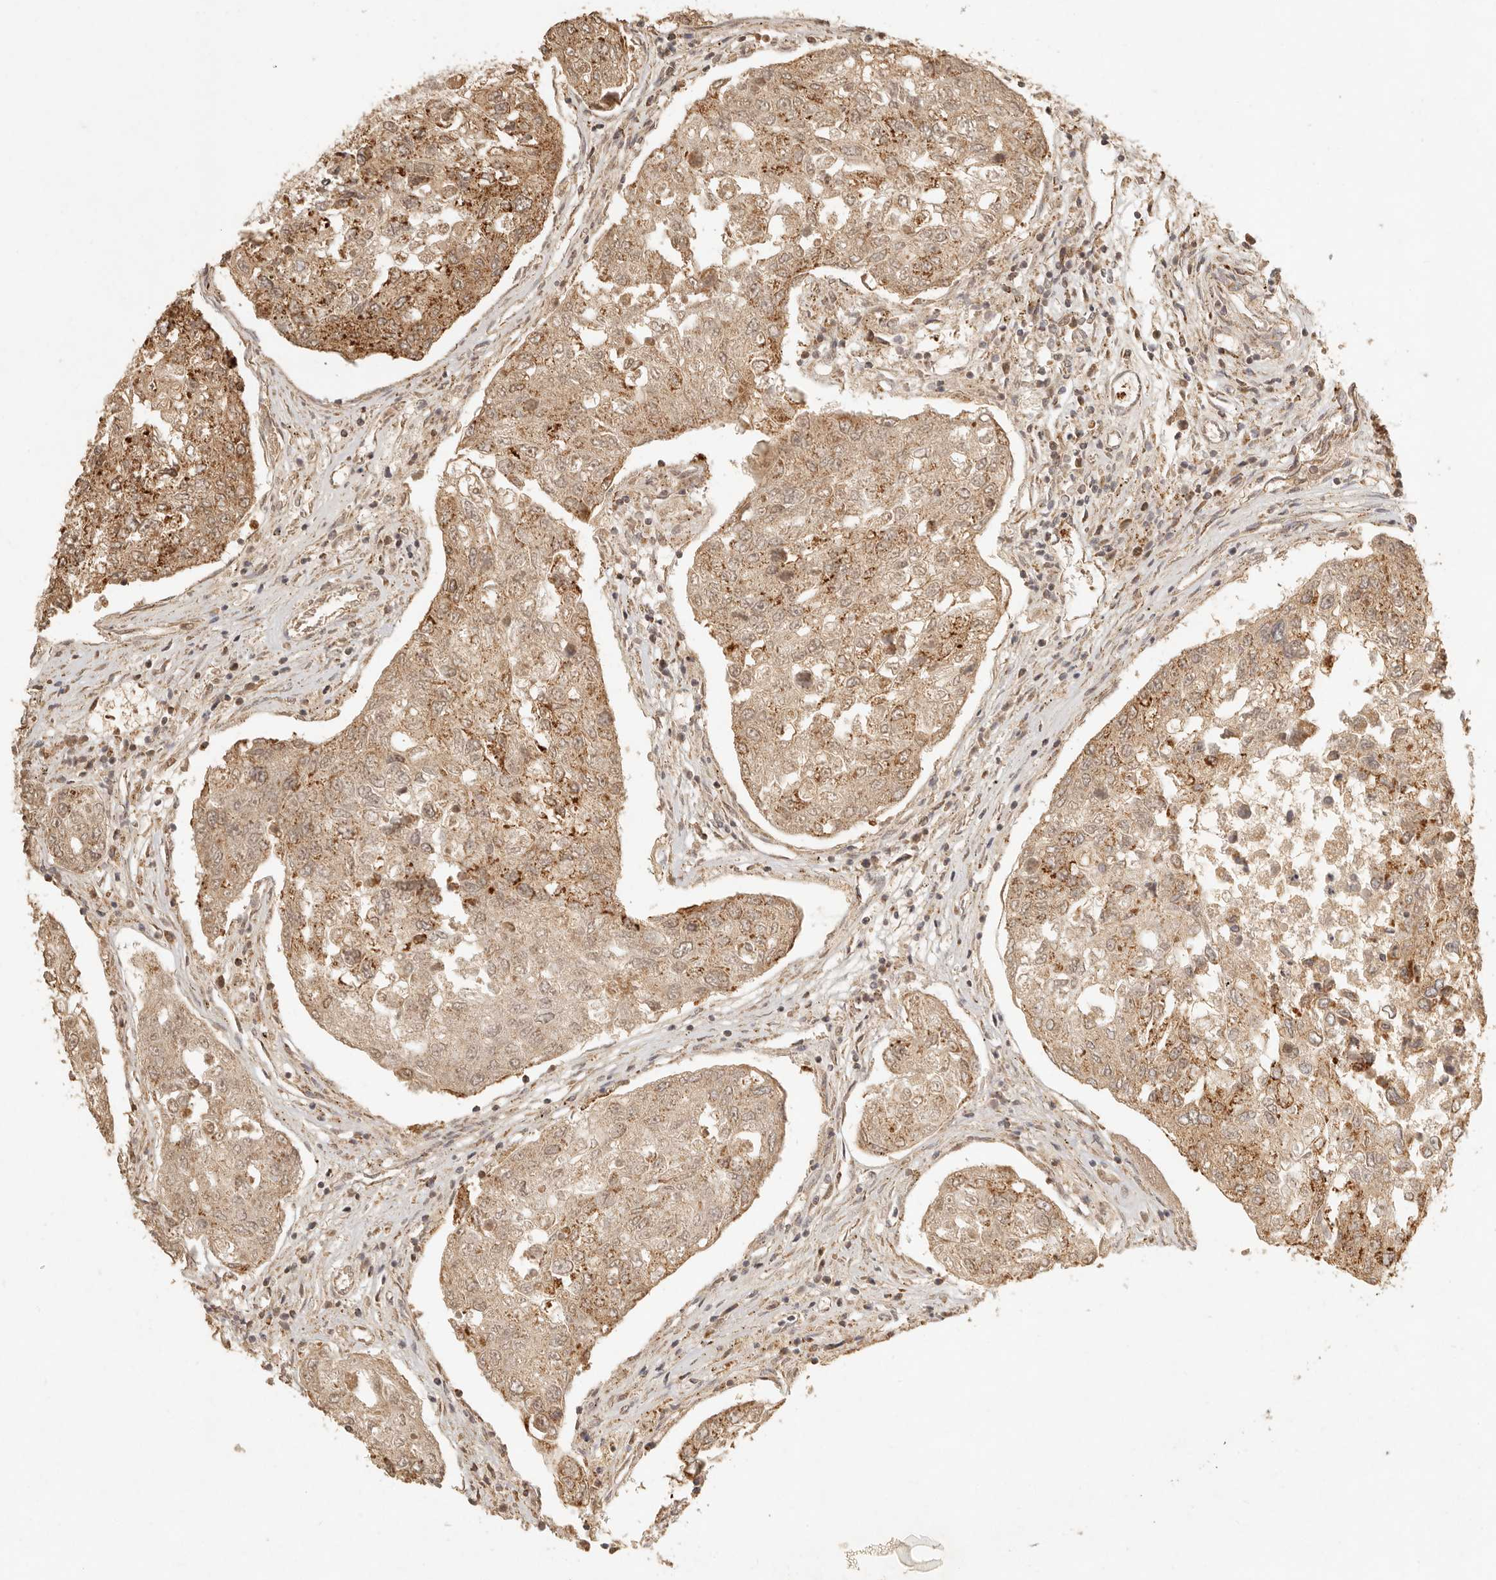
{"staining": {"intensity": "strong", "quantity": ">75%", "location": "cytoplasmic/membranous"}, "tissue": "urothelial cancer", "cell_type": "Tumor cells", "image_type": "cancer", "snomed": [{"axis": "morphology", "description": "Urothelial carcinoma, High grade"}, {"axis": "topography", "description": "Lymph node"}, {"axis": "topography", "description": "Urinary bladder"}], "caption": "High-power microscopy captured an immunohistochemistry histopathology image of urothelial cancer, revealing strong cytoplasmic/membranous expression in about >75% of tumor cells. (brown staining indicates protein expression, while blue staining denotes nuclei).", "gene": "MRPL55", "patient": {"sex": "male", "age": 51}}